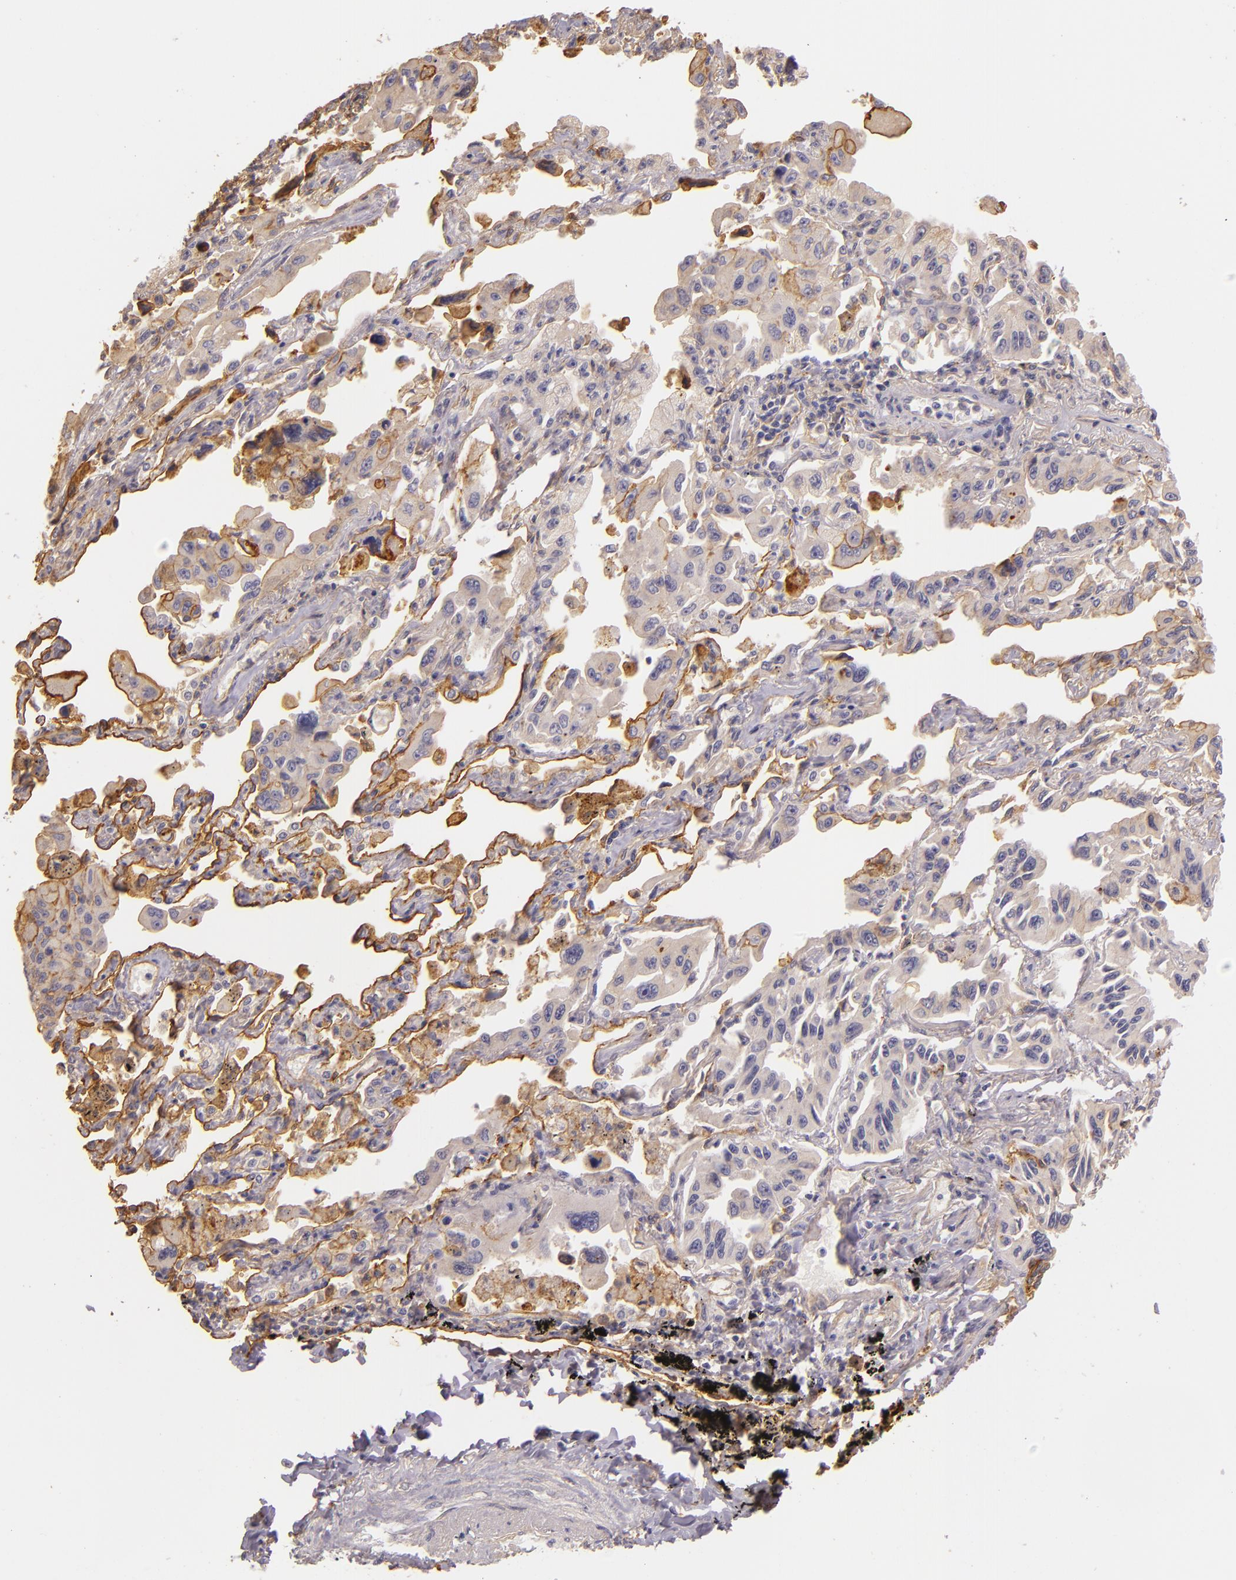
{"staining": {"intensity": "moderate", "quantity": "<25%", "location": "cytoplasmic/membranous"}, "tissue": "lung cancer", "cell_type": "Tumor cells", "image_type": "cancer", "snomed": [{"axis": "morphology", "description": "Adenocarcinoma, NOS"}, {"axis": "topography", "description": "Lung"}], "caption": "The histopathology image exhibits a brown stain indicating the presence of a protein in the cytoplasmic/membranous of tumor cells in lung adenocarcinoma.", "gene": "CTSF", "patient": {"sex": "male", "age": 64}}